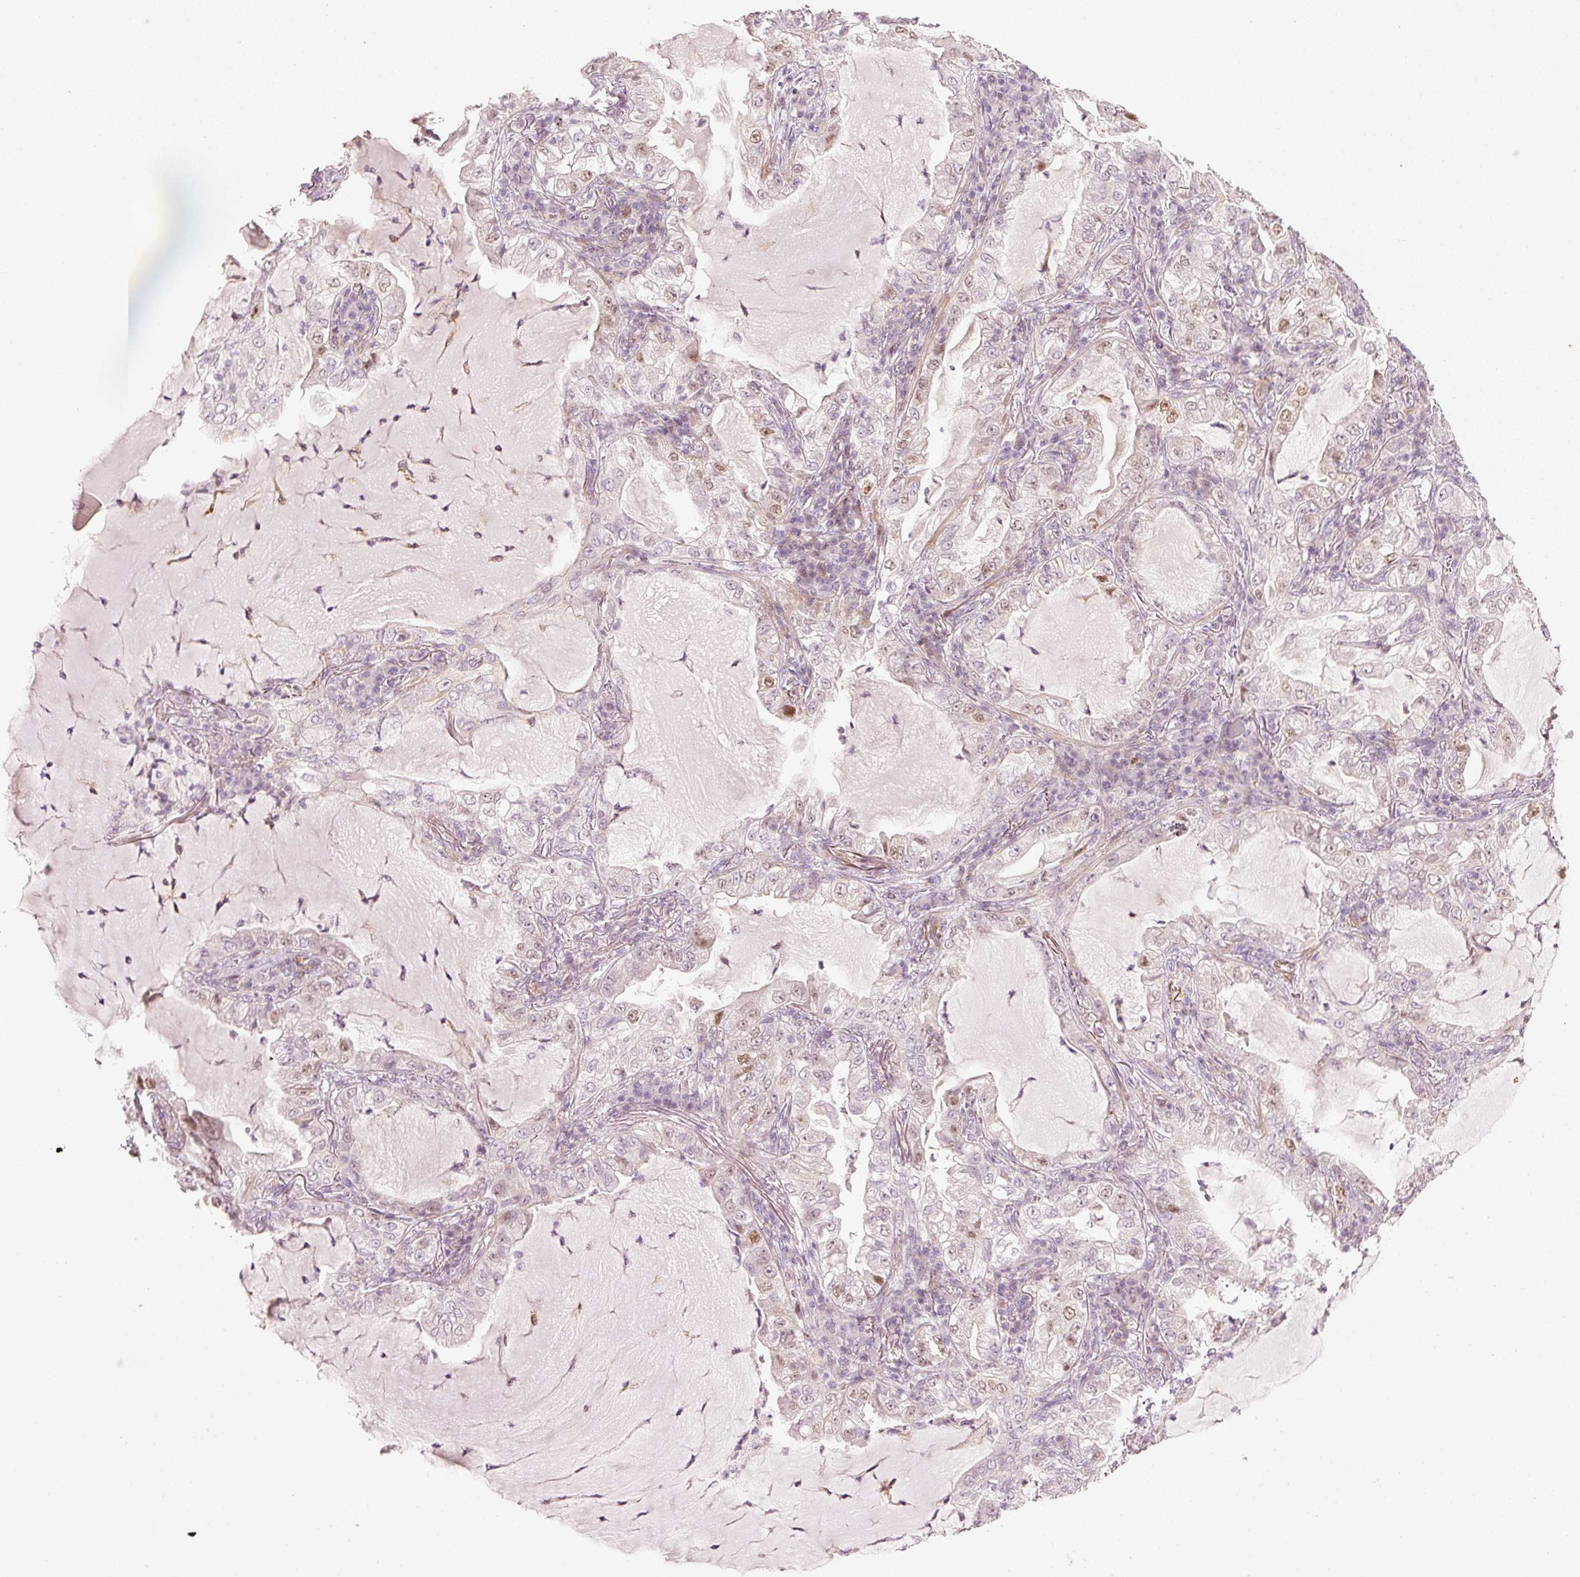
{"staining": {"intensity": "moderate", "quantity": "<25%", "location": "nuclear"}, "tissue": "lung cancer", "cell_type": "Tumor cells", "image_type": "cancer", "snomed": [{"axis": "morphology", "description": "Adenocarcinoma, NOS"}, {"axis": "topography", "description": "Lung"}], "caption": "Lung cancer (adenocarcinoma) was stained to show a protein in brown. There is low levels of moderate nuclear staining in about <25% of tumor cells.", "gene": "TREX2", "patient": {"sex": "female", "age": 73}}